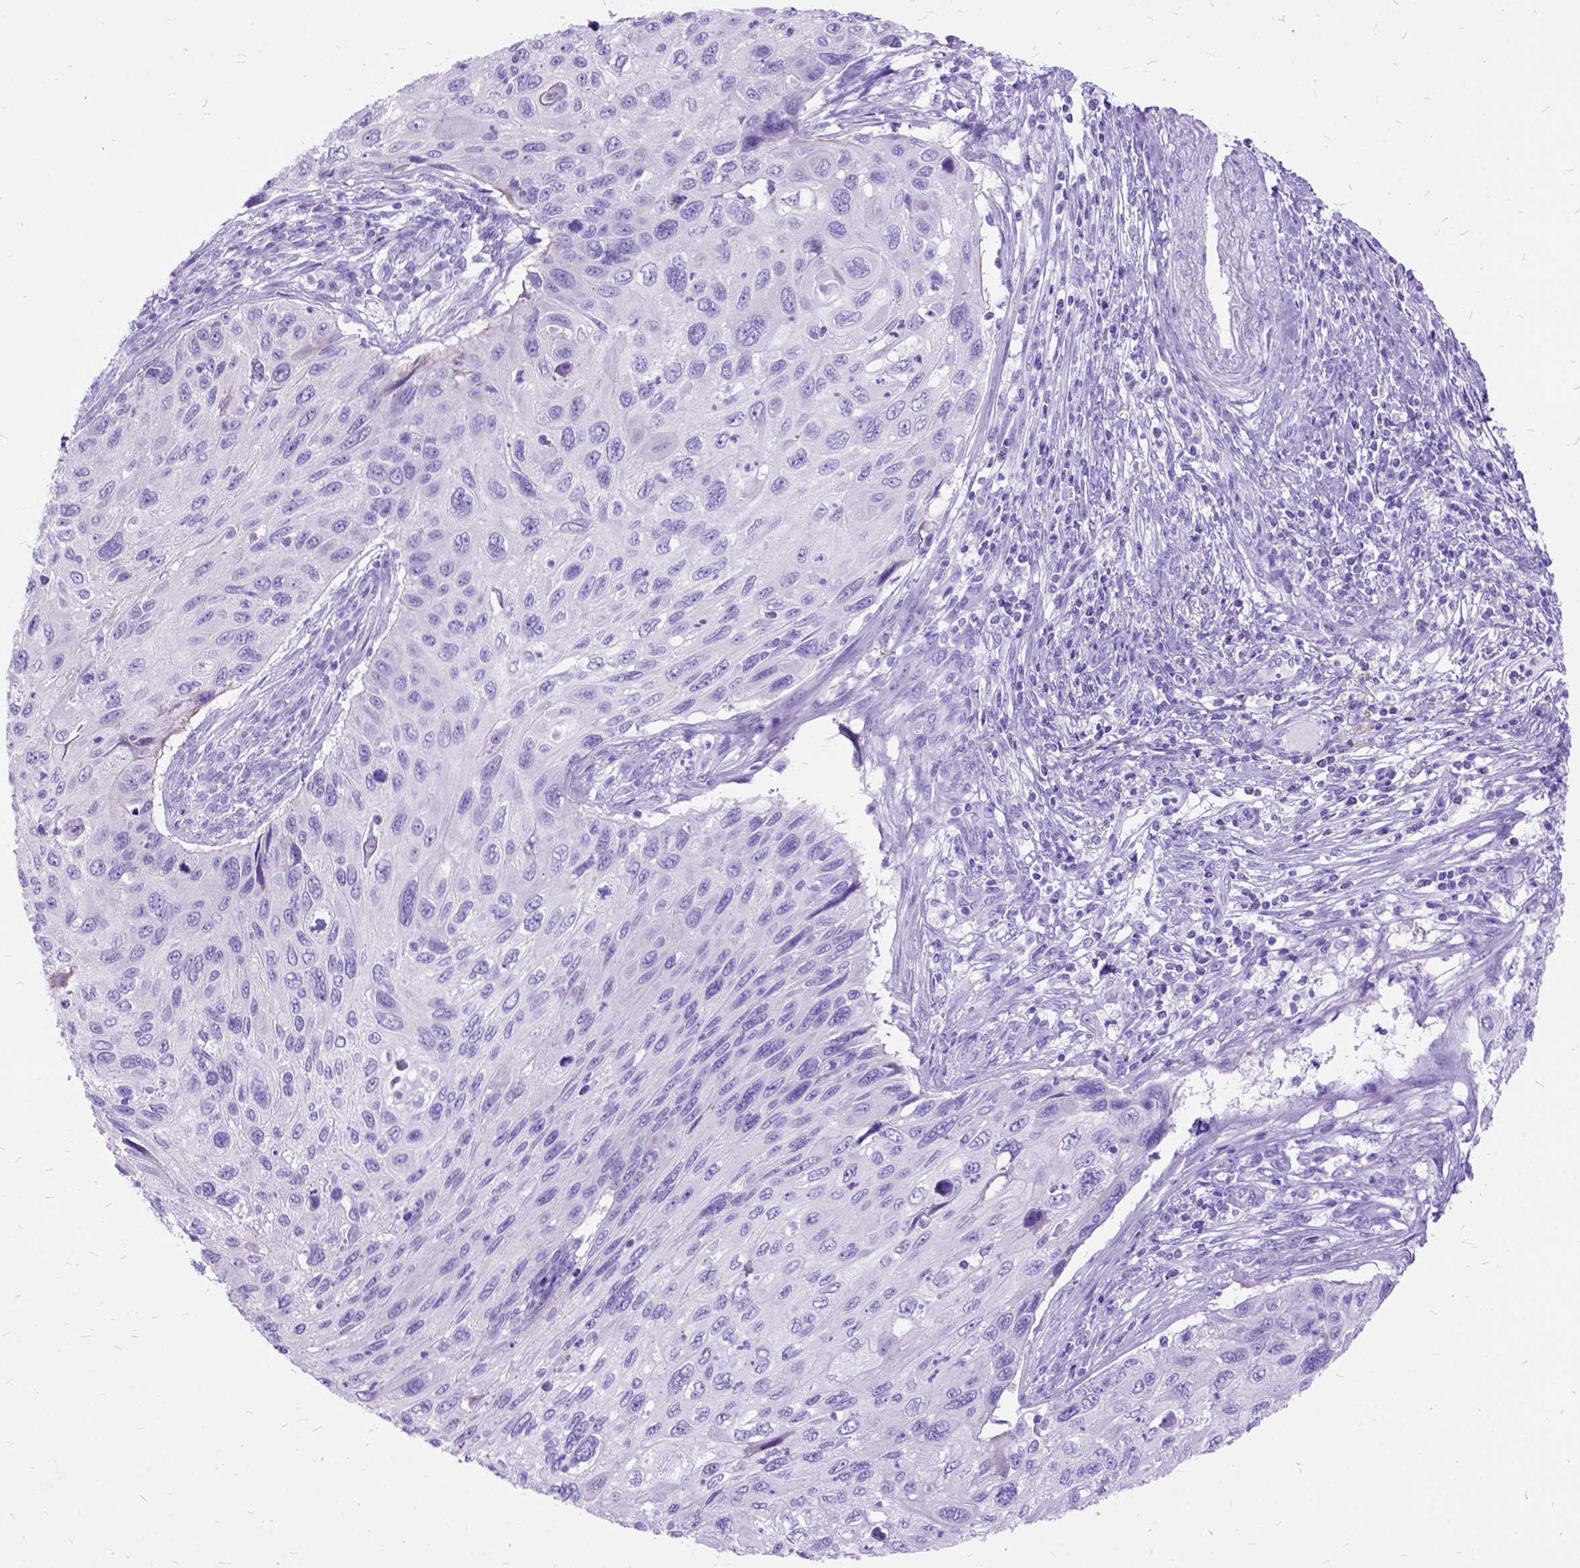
{"staining": {"intensity": "negative", "quantity": "none", "location": "none"}, "tissue": "cervical cancer", "cell_type": "Tumor cells", "image_type": "cancer", "snomed": [{"axis": "morphology", "description": "Squamous cell carcinoma, NOS"}, {"axis": "topography", "description": "Cervix"}], "caption": "The image exhibits no significant staining in tumor cells of squamous cell carcinoma (cervical).", "gene": "DNAH2", "patient": {"sex": "female", "age": 70}}